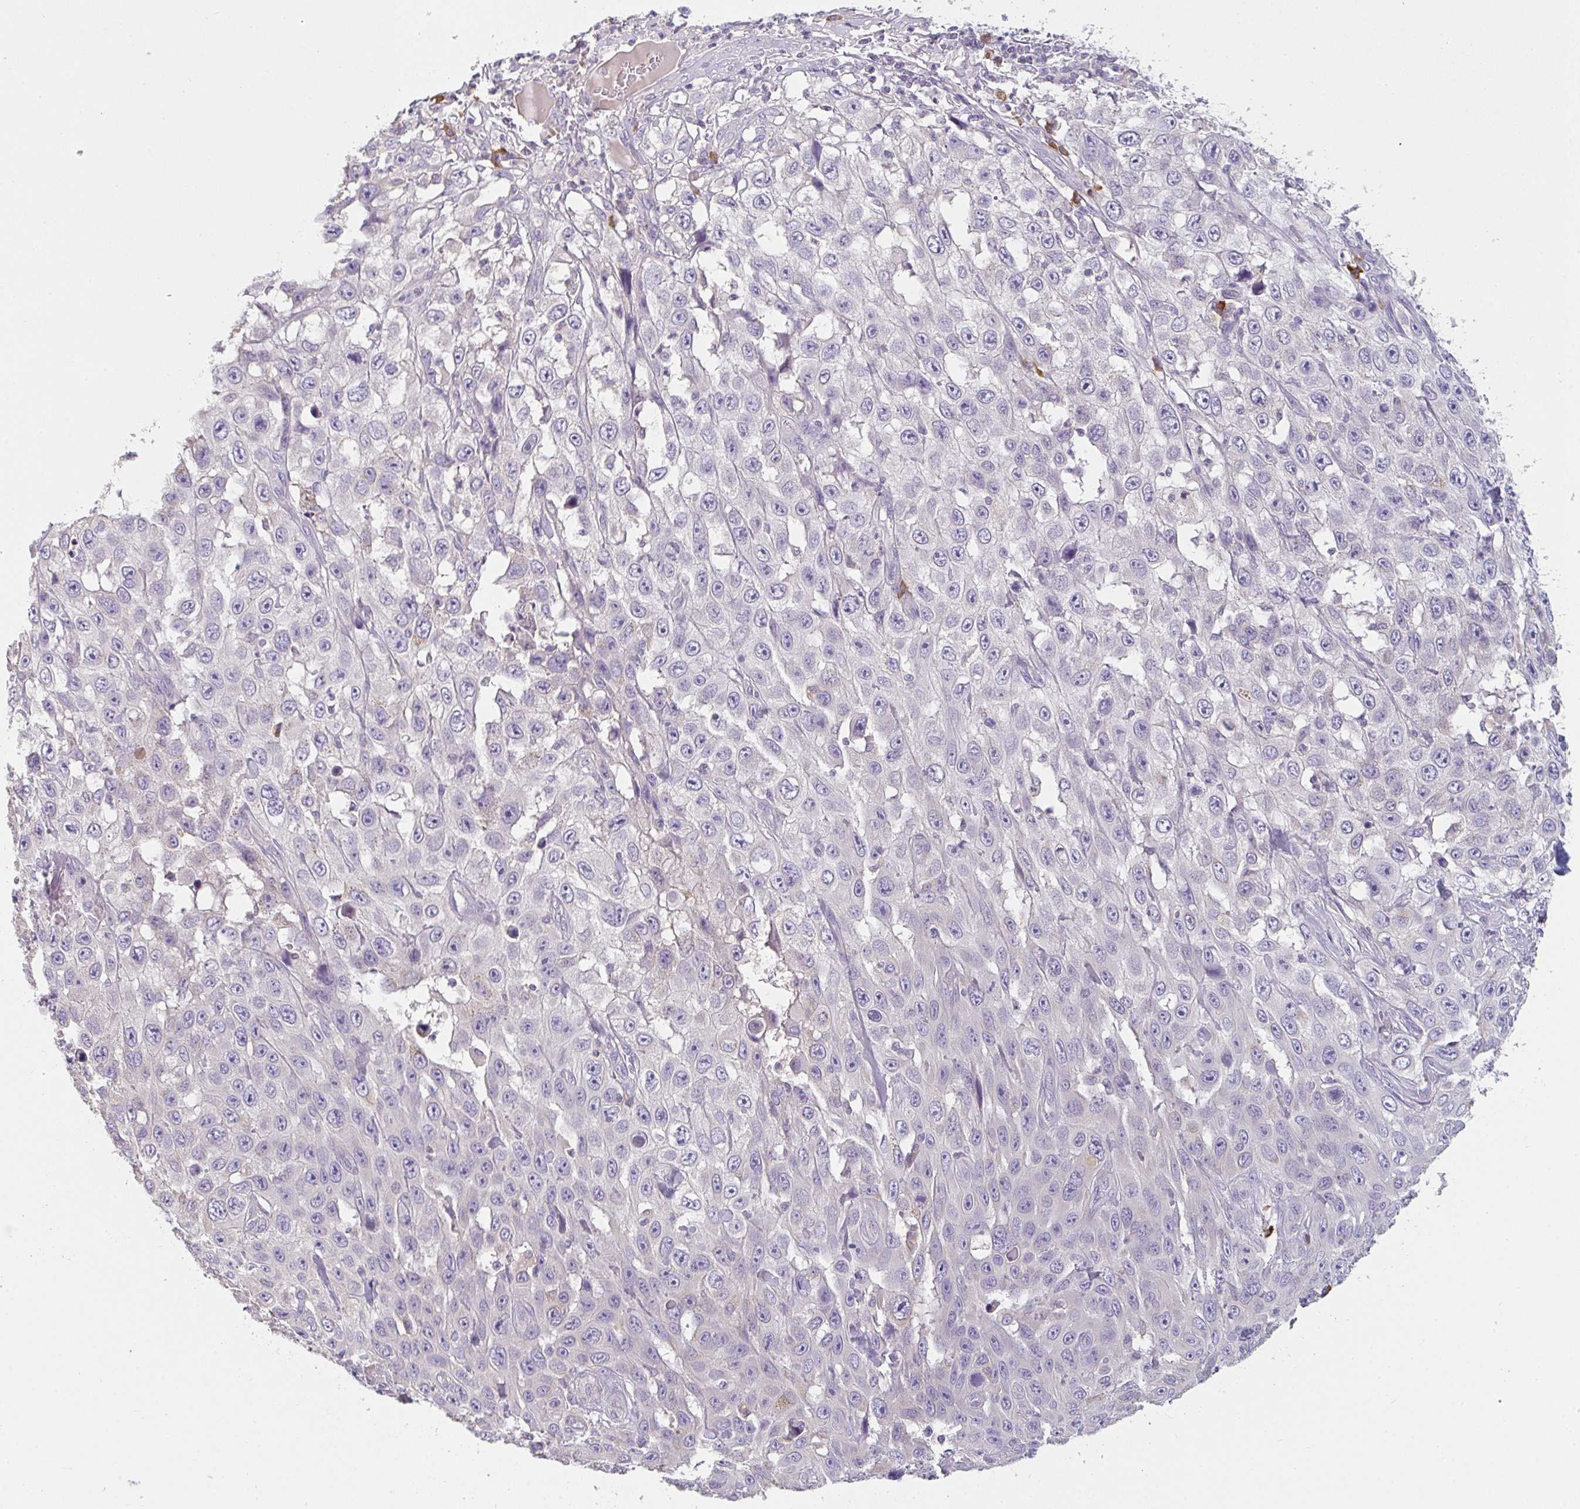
{"staining": {"intensity": "negative", "quantity": "none", "location": "none"}, "tissue": "skin cancer", "cell_type": "Tumor cells", "image_type": "cancer", "snomed": [{"axis": "morphology", "description": "Squamous cell carcinoma, NOS"}, {"axis": "topography", "description": "Skin"}], "caption": "Immunohistochemistry (IHC) of skin cancer (squamous cell carcinoma) reveals no positivity in tumor cells.", "gene": "ZNF215", "patient": {"sex": "male", "age": 82}}